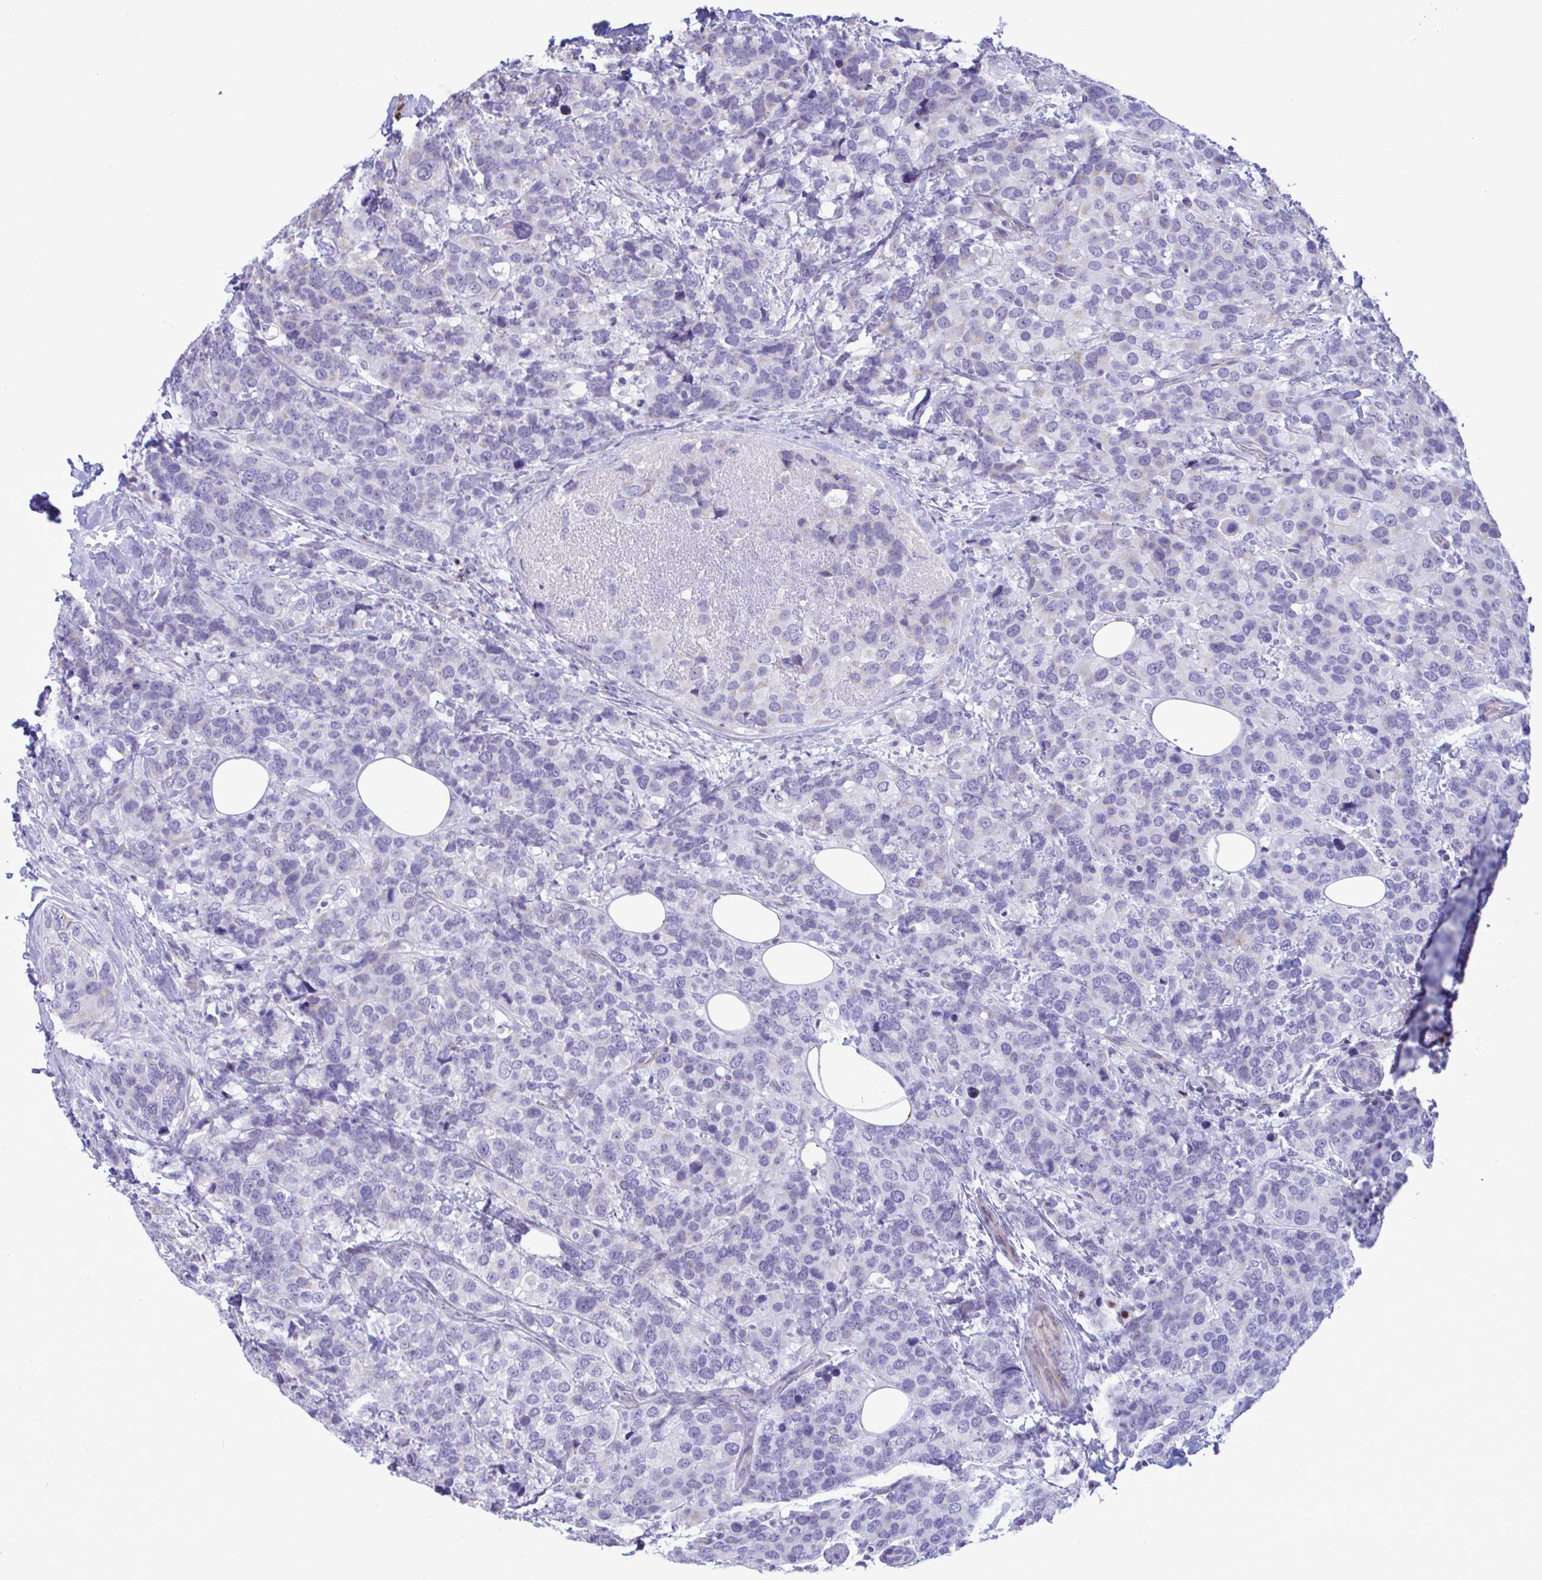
{"staining": {"intensity": "negative", "quantity": "none", "location": "none"}, "tissue": "breast cancer", "cell_type": "Tumor cells", "image_type": "cancer", "snomed": [{"axis": "morphology", "description": "Lobular carcinoma"}, {"axis": "topography", "description": "Breast"}], "caption": "The histopathology image shows no staining of tumor cells in breast cancer (lobular carcinoma).", "gene": "SLC25A51", "patient": {"sex": "female", "age": 59}}